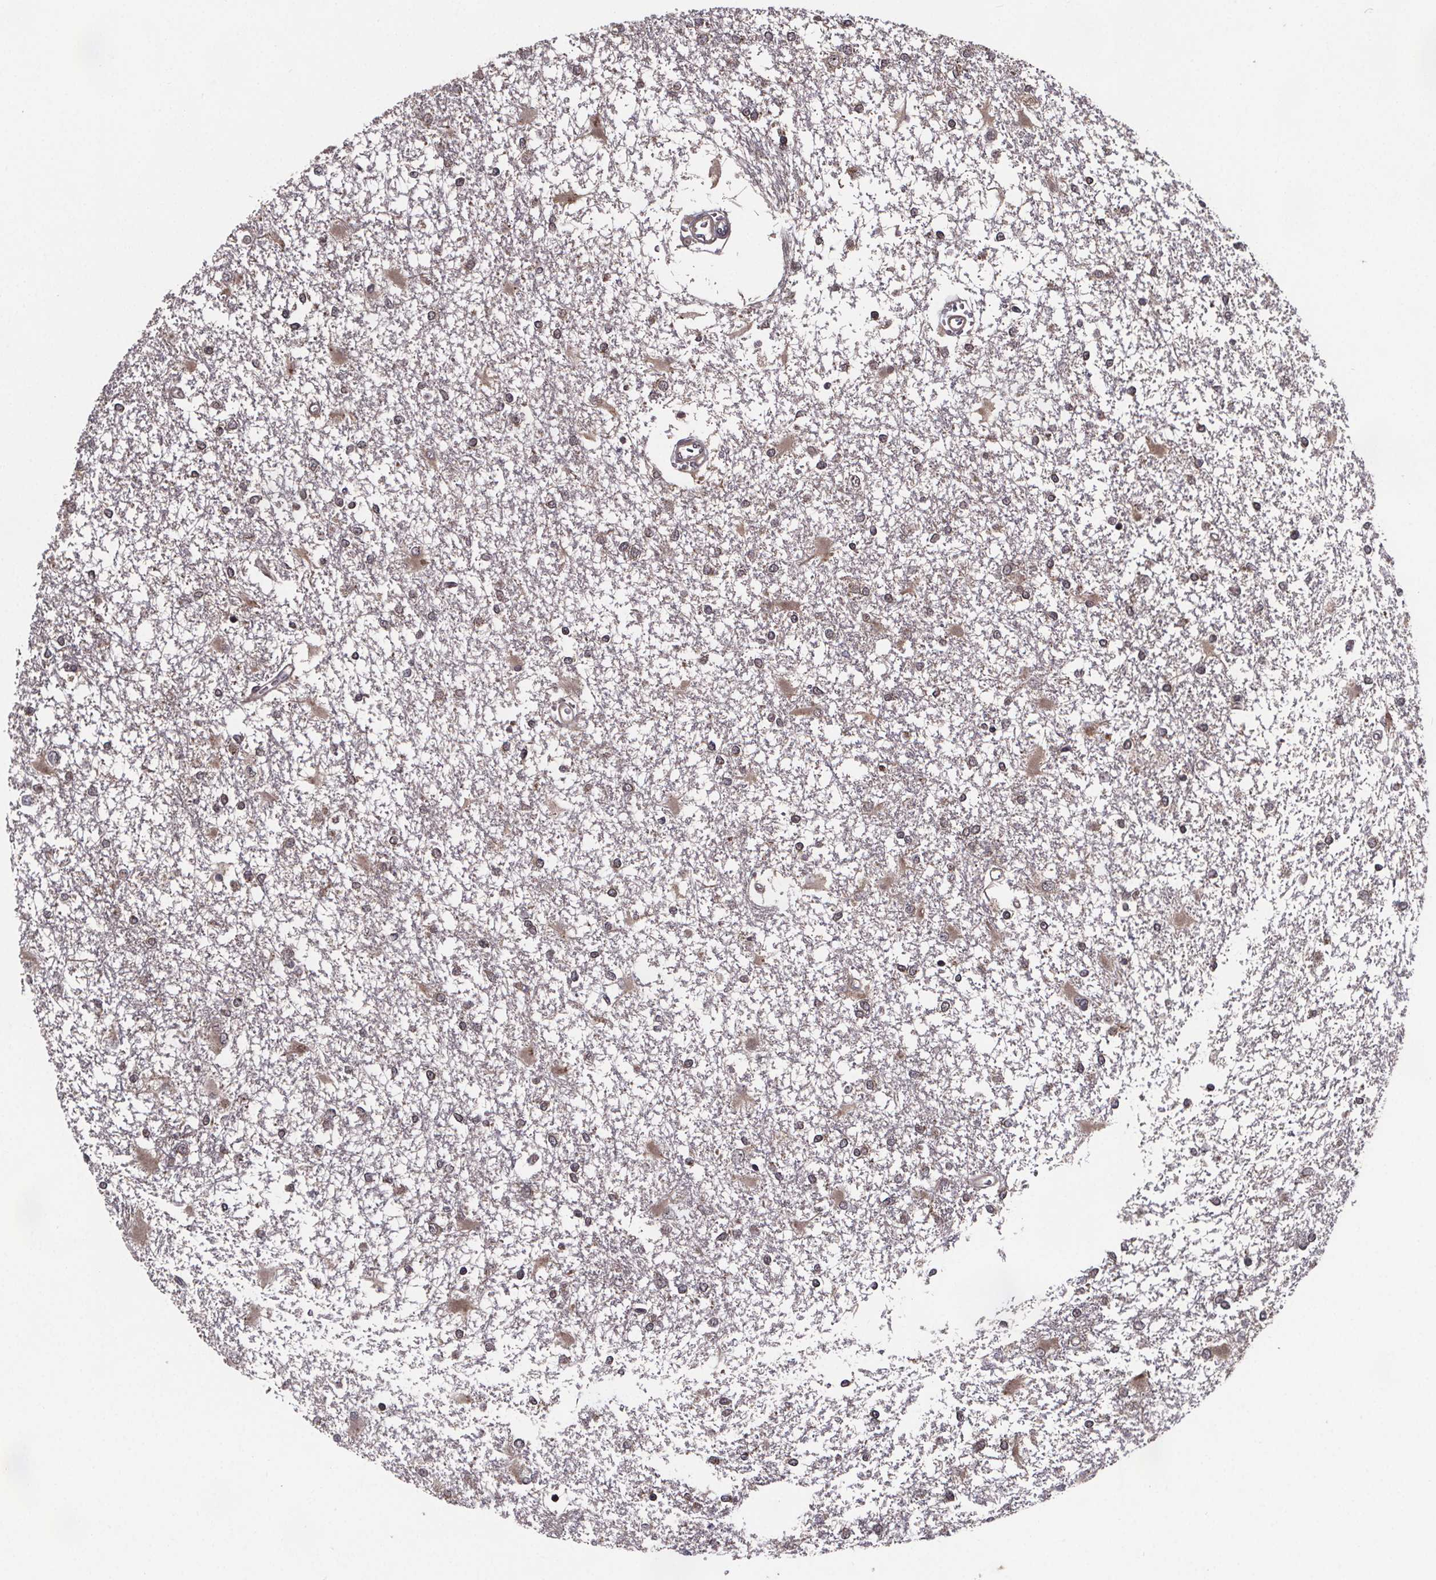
{"staining": {"intensity": "negative", "quantity": "none", "location": "none"}, "tissue": "glioma", "cell_type": "Tumor cells", "image_type": "cancer", "snomed": [{"axis": "morphology", "description": "Glioma, malignant, High grade"}, {"axis": "topography", "description": "Cerebral cortex"}], "caption": "Histopathology image shows no significant protein expression in tumor cells of glioma.", "gene": "FN3KRP", "patient": {"sex": "male", "age": 79}}